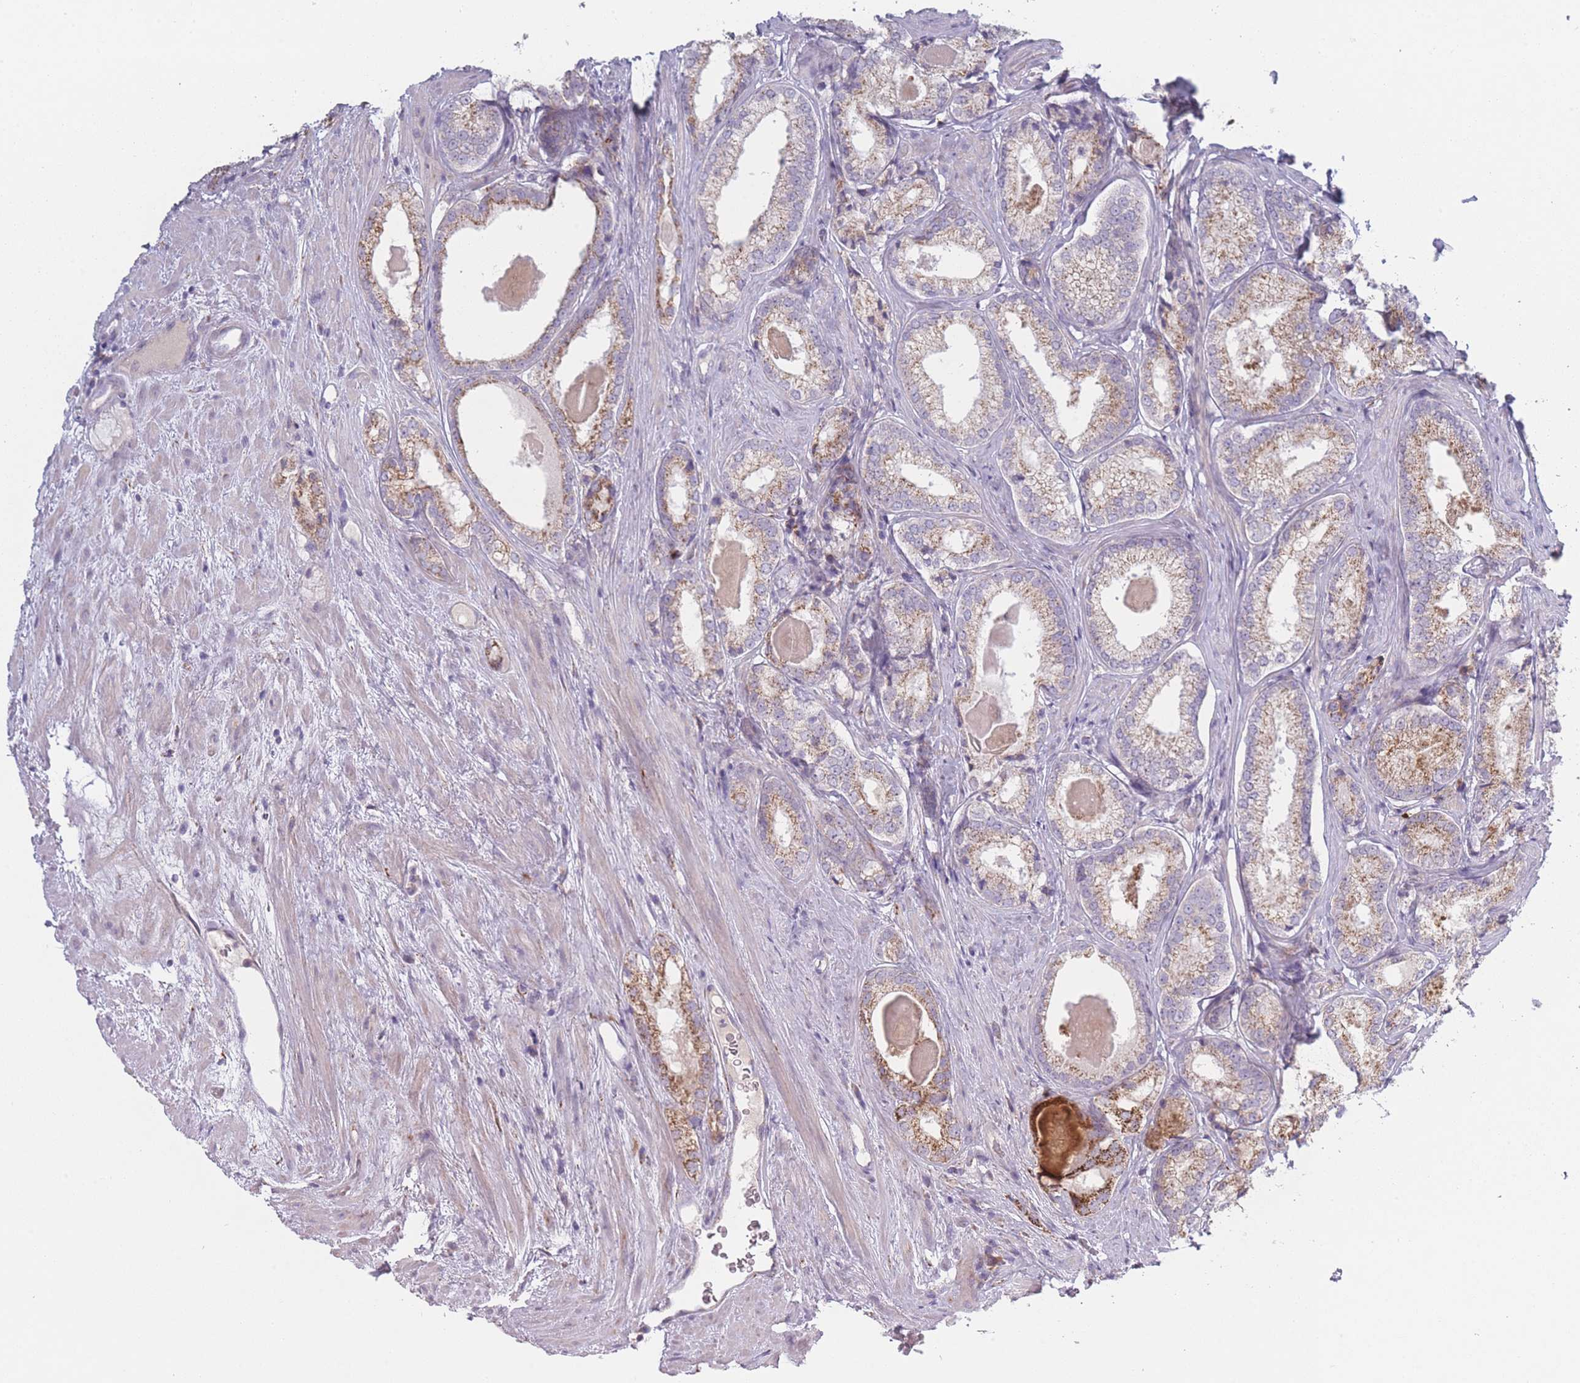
{"staining": {"intensity": "weak", "quantity": ">75%", "location": "cytoplasmic/membranous"}, "tissue": "prostate cancer", "cell_type": "Tumor cells", "image_type": "cancer", "snomed": [{"axis": "morphology", "description": "Adenocarcinoma, Low grade"}, {"axis": "topography", "description": "Prostate"}], "caption": "Weak cytoplasmic/membranous protein positivity is present in approximately >75% of tumor cells in low-grade adenocarcinoma (prostate).", "gene": "PEX11B", "patient": {"sex": "male", "age": 68}}